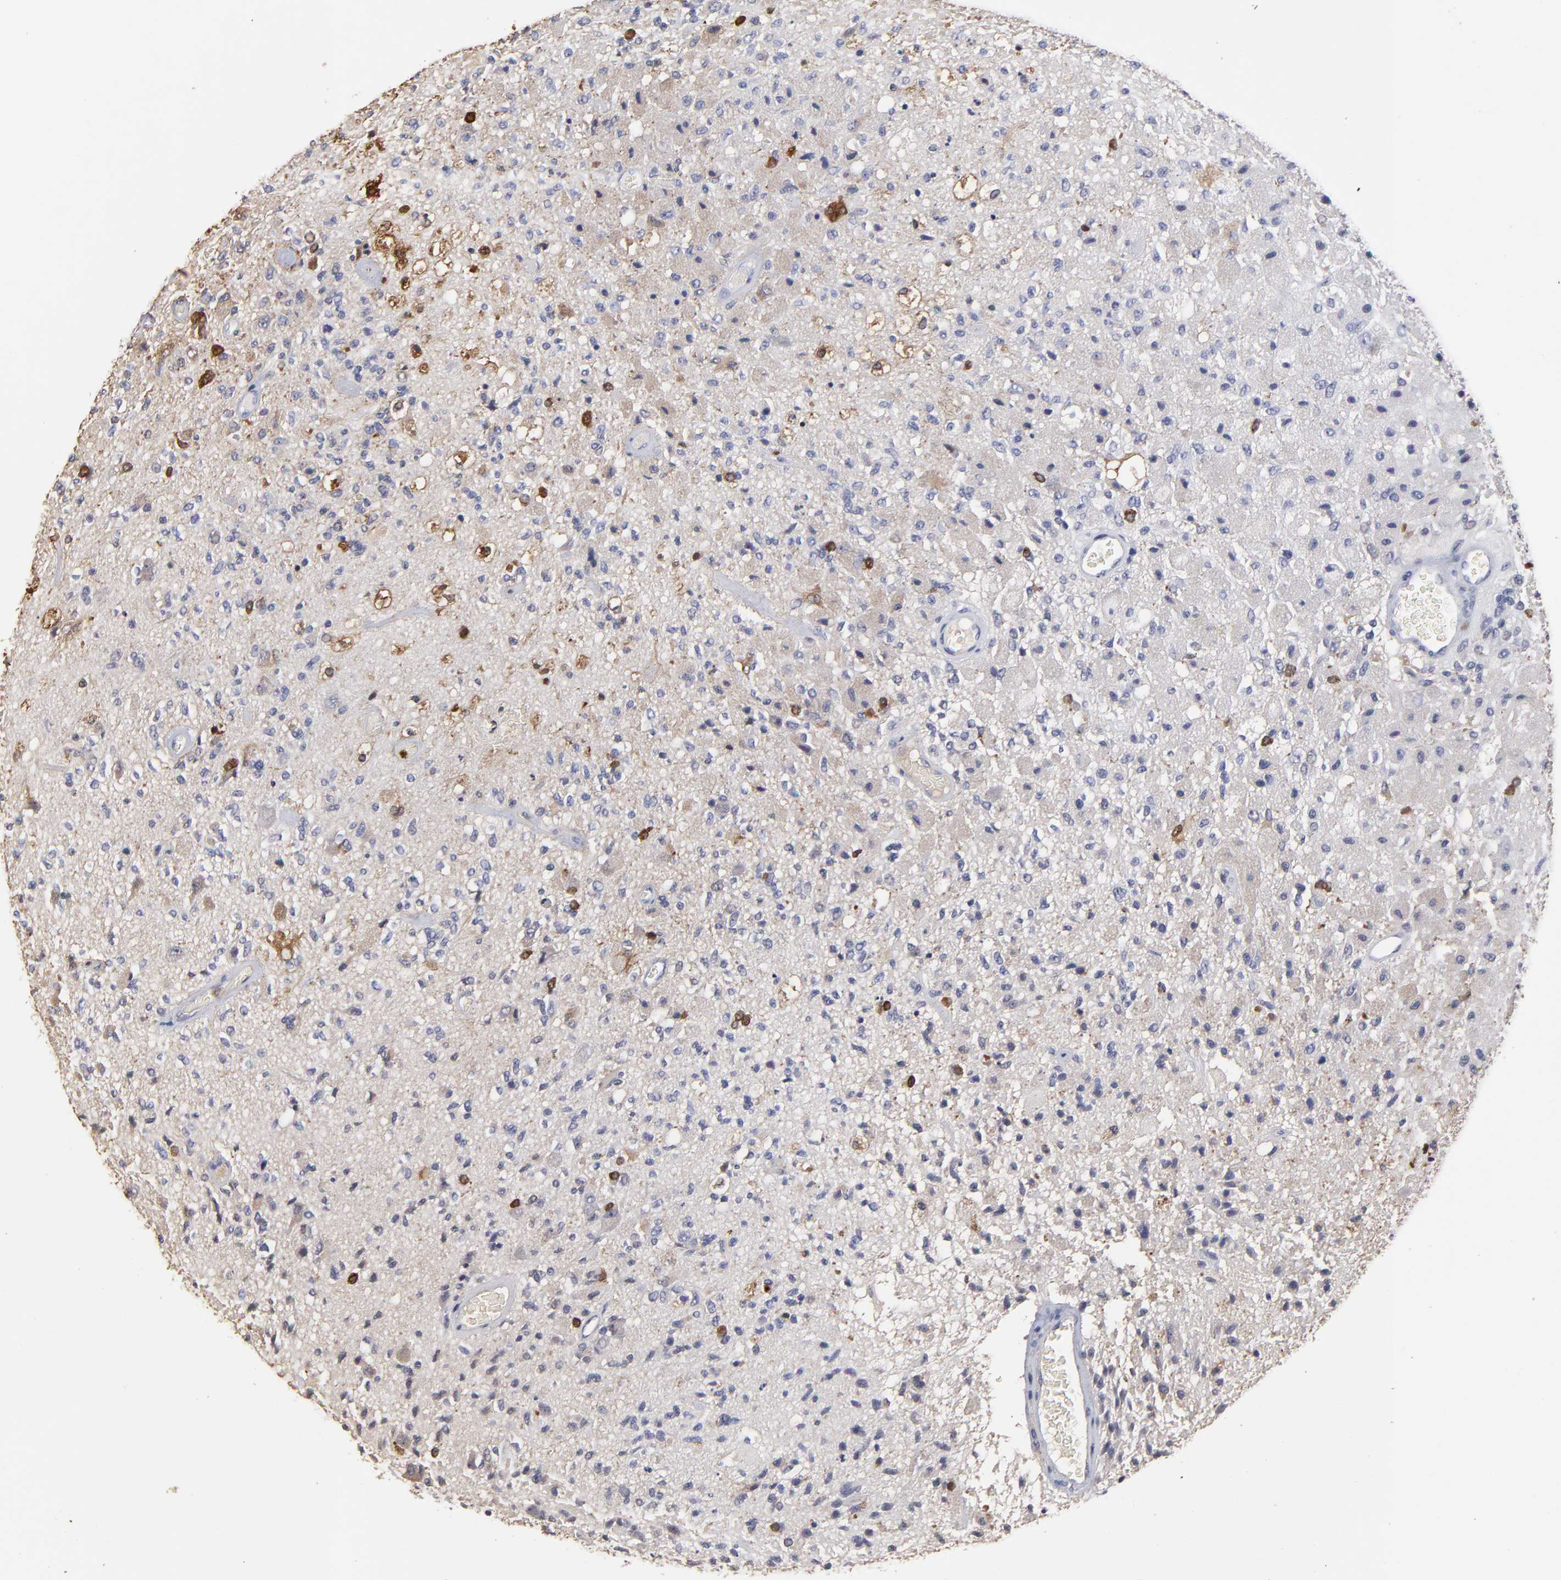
{"staining": {"intensity": "strong", "quantity": "<25%", "location": "cytoplasmic/membranous,nuclear"}, "tissue": "glioma", "cell_type": "Tumor cells", "image_type": "cancer", "snomed": [{"axis": "morphology", "description": "Normal tissue, NOS"}, {"axis": "morphology", "description": "Glioma, malignant, High grade"}, {"axis": "topography", "description": "Cerebral cortex"}], "caption": "Glioma stained with immunohistochemistry displays strong cytoplasmic/membranous and nuclear expression in approximately <25% of tumor cells.", "gene": "SMARCA1", "patient": {"sex": "male", "age": 77}}